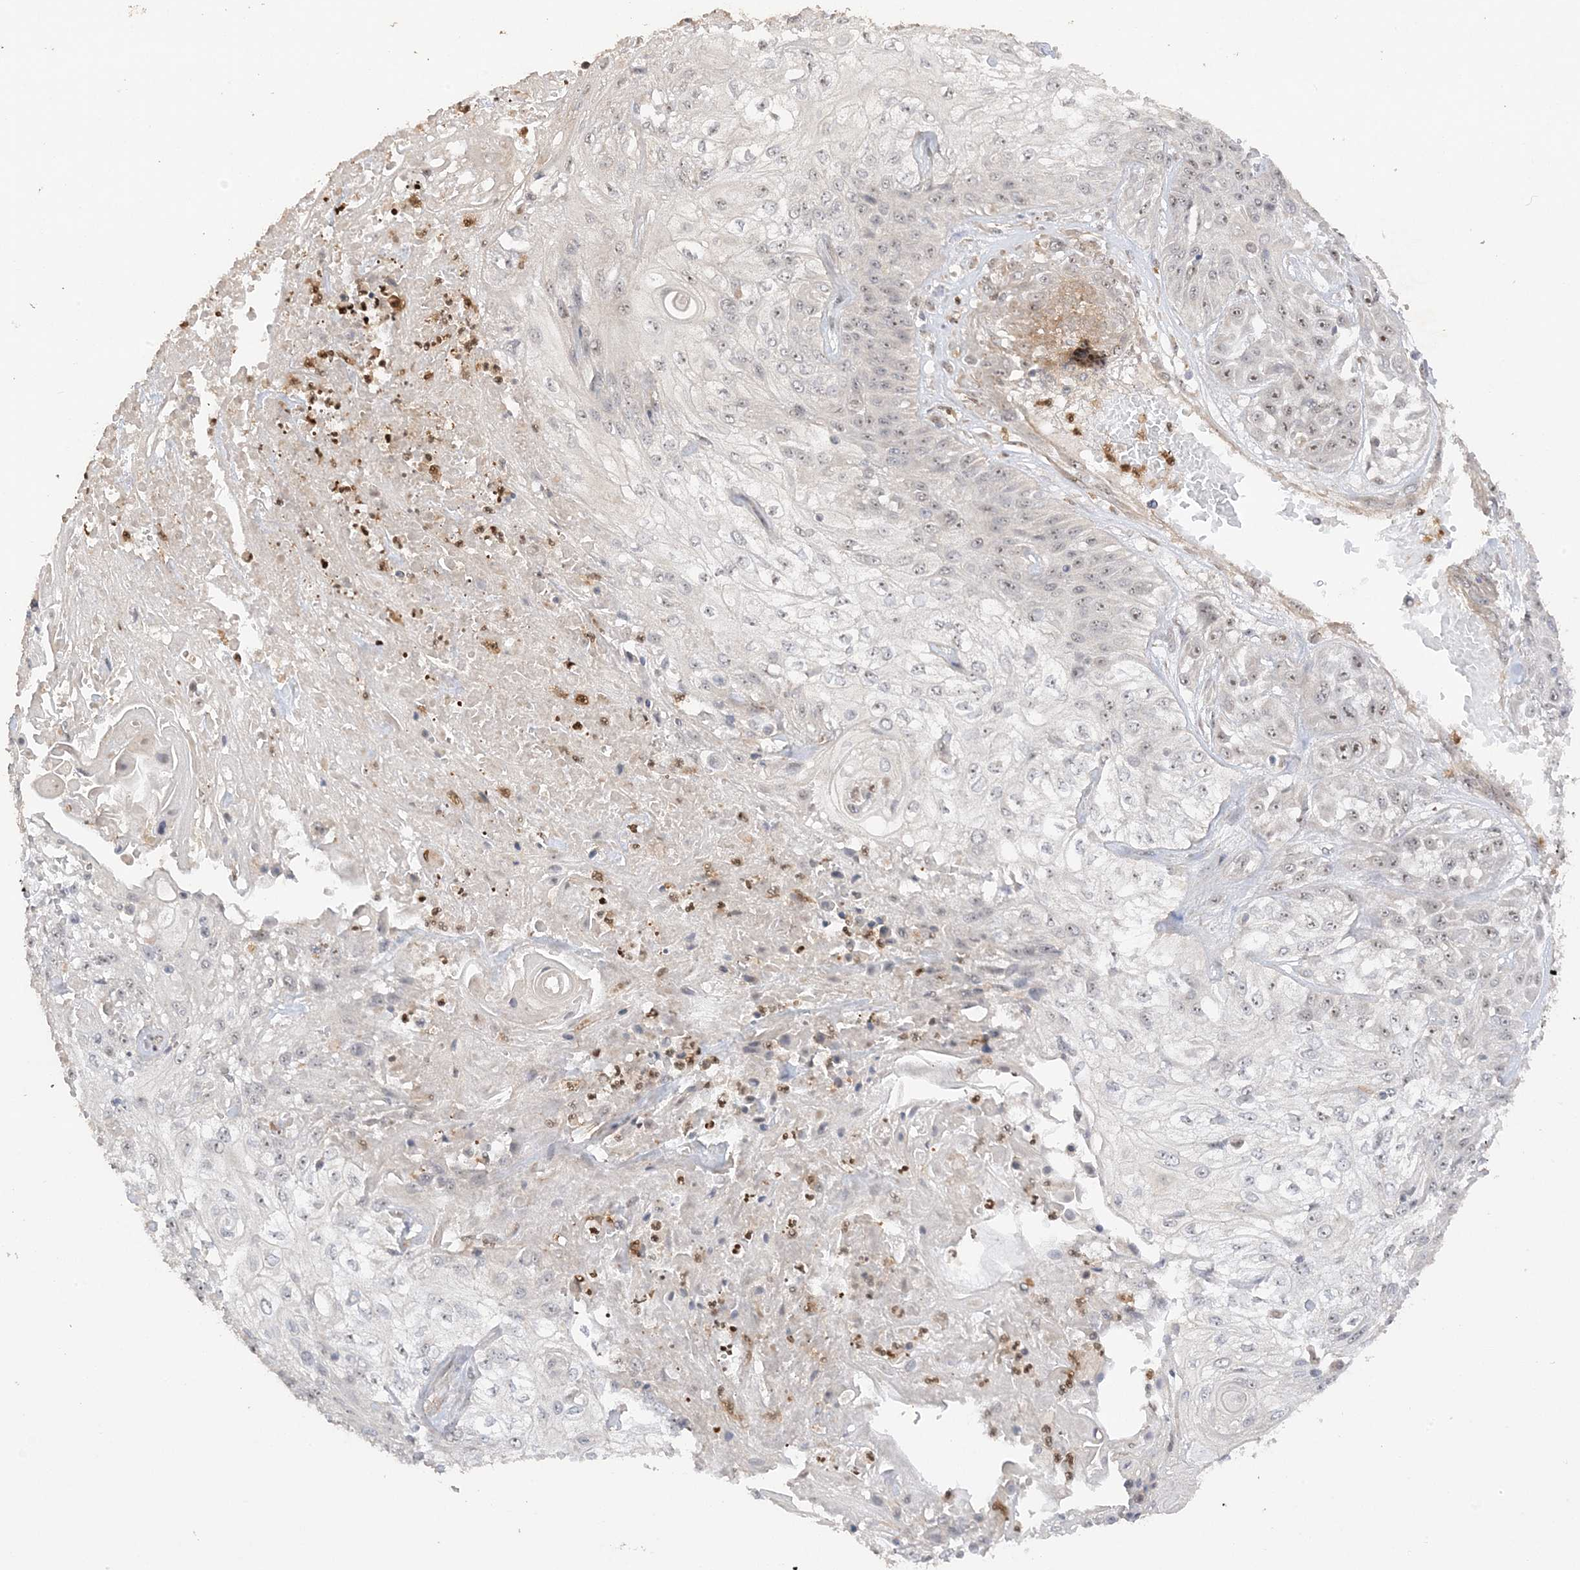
{"staining": {"intensity": "weak", "quantity": "25%-75%", "location": "nuclear"}, "tissue": "skin cancer", "cell_type": "Tumor cells", "image_type": "cancer", "snomed": [{"axis": "morphology", "description": "Squamous cell carcinoma, NOS"}, {"axis": "morphology", "description": "Squamous cell carcinoma, metastatic, NOS"}, {"axis": "topography", "description": "Skin"}, {"axis": "topography", "description": "Lymph node"}], "caption": "This image displays immunohistochemistry (IHC) staining of human skin cancer (squamous cell carcinoma), with low weak nuclear expression in about 25%-75% of tumor cells.", "gene": "DDX18", "patient": {"sex": "male", "age": 75}}